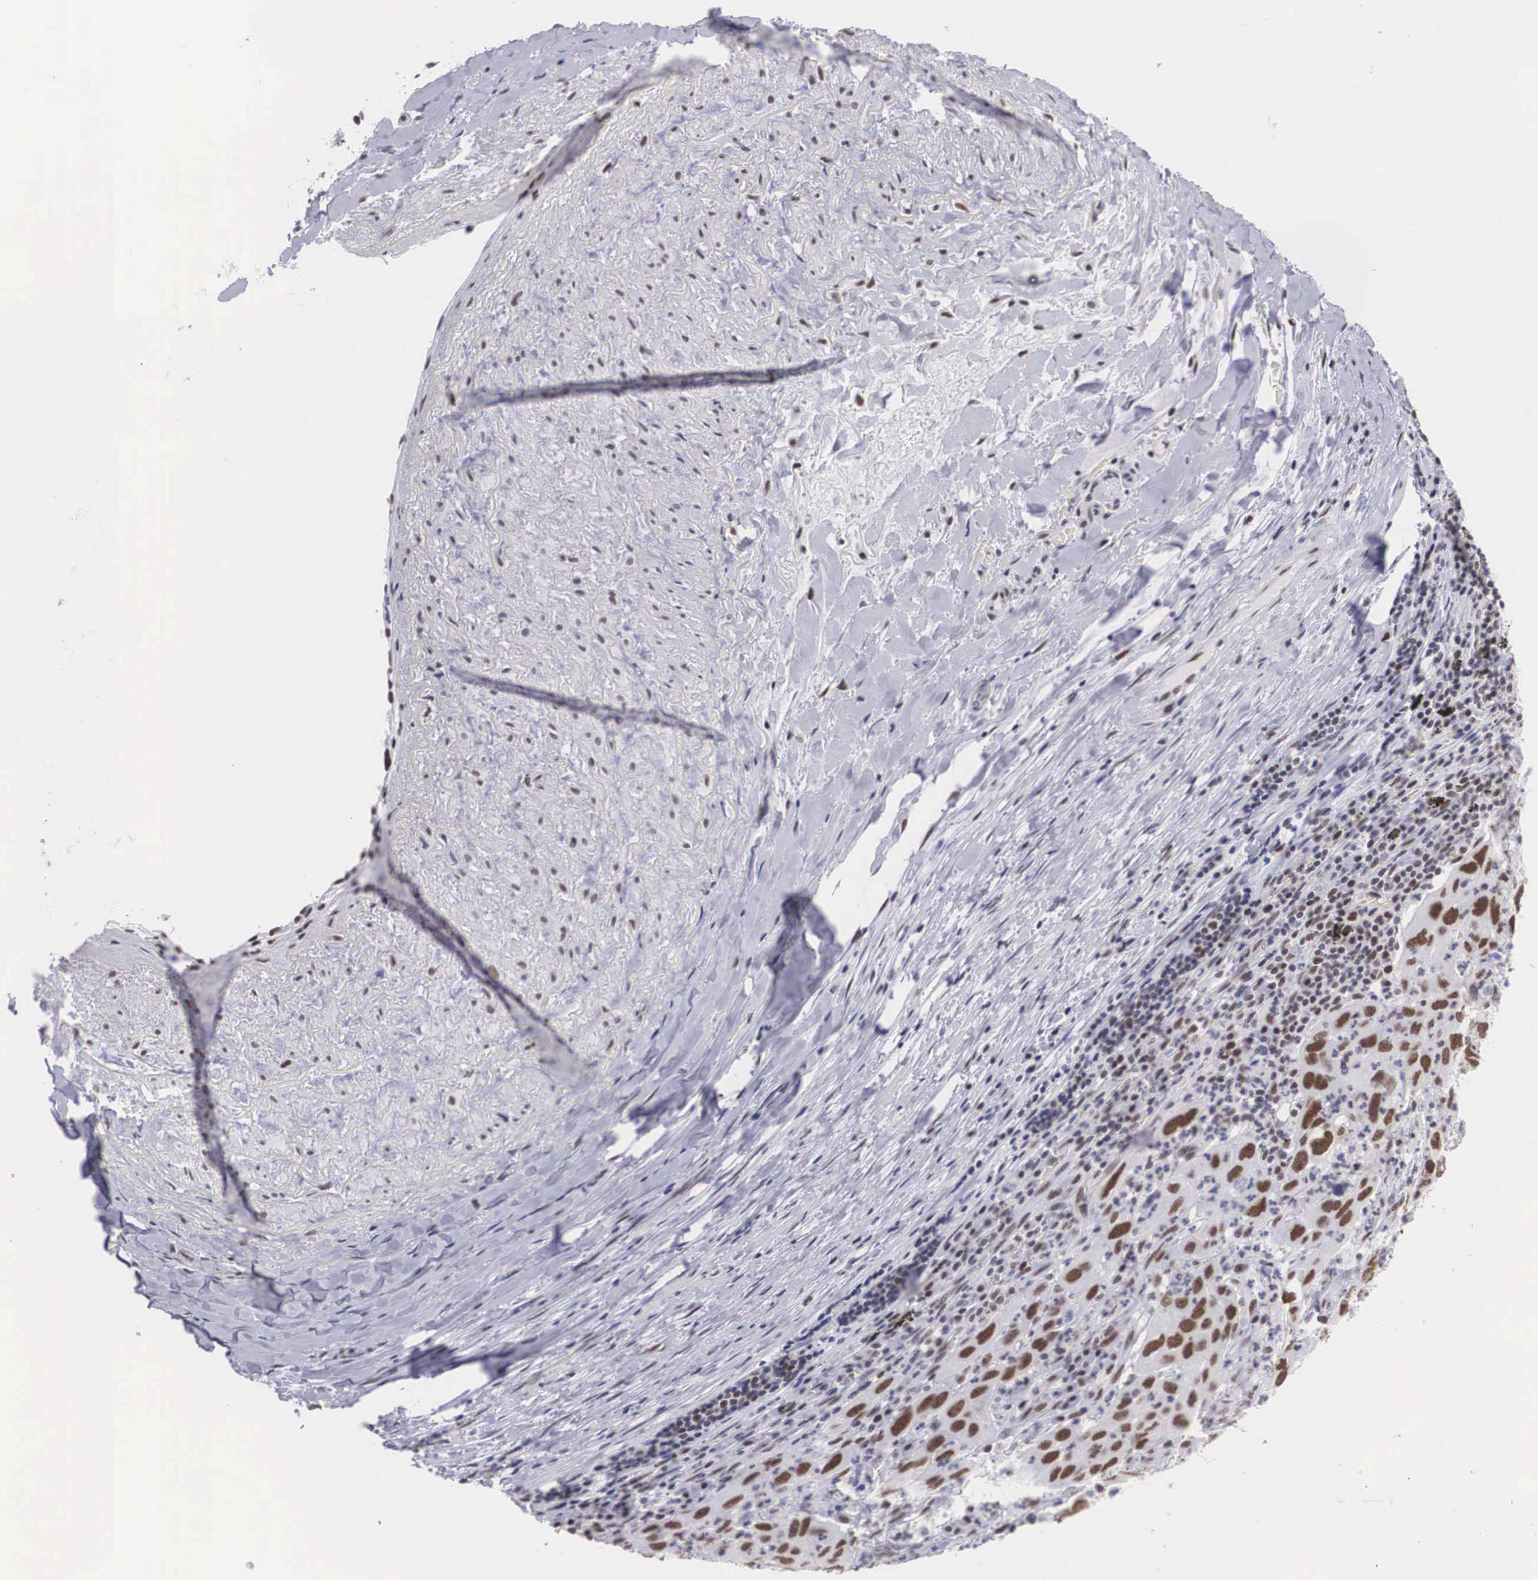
{"staining": {"intensity": "weak", "quantity": ">75%", "location": "nuclear"}, "tissue": "lung cancer", "cell_type": "Tumor cells", "image_type": "cancer", "snomed": [{"axis": "morphology", "description": "Adenocarcinoma, NOS"}, {"axis": "topography", "description": "Lung"}], "caption": "Brown immunohistochemical staining in adenocarcinoma (lung) displays weak nuclear positivity in approximately >75% of tumor cells.", "gene": "CSTF2", "patient": {"sex": "male", "age": 48}}